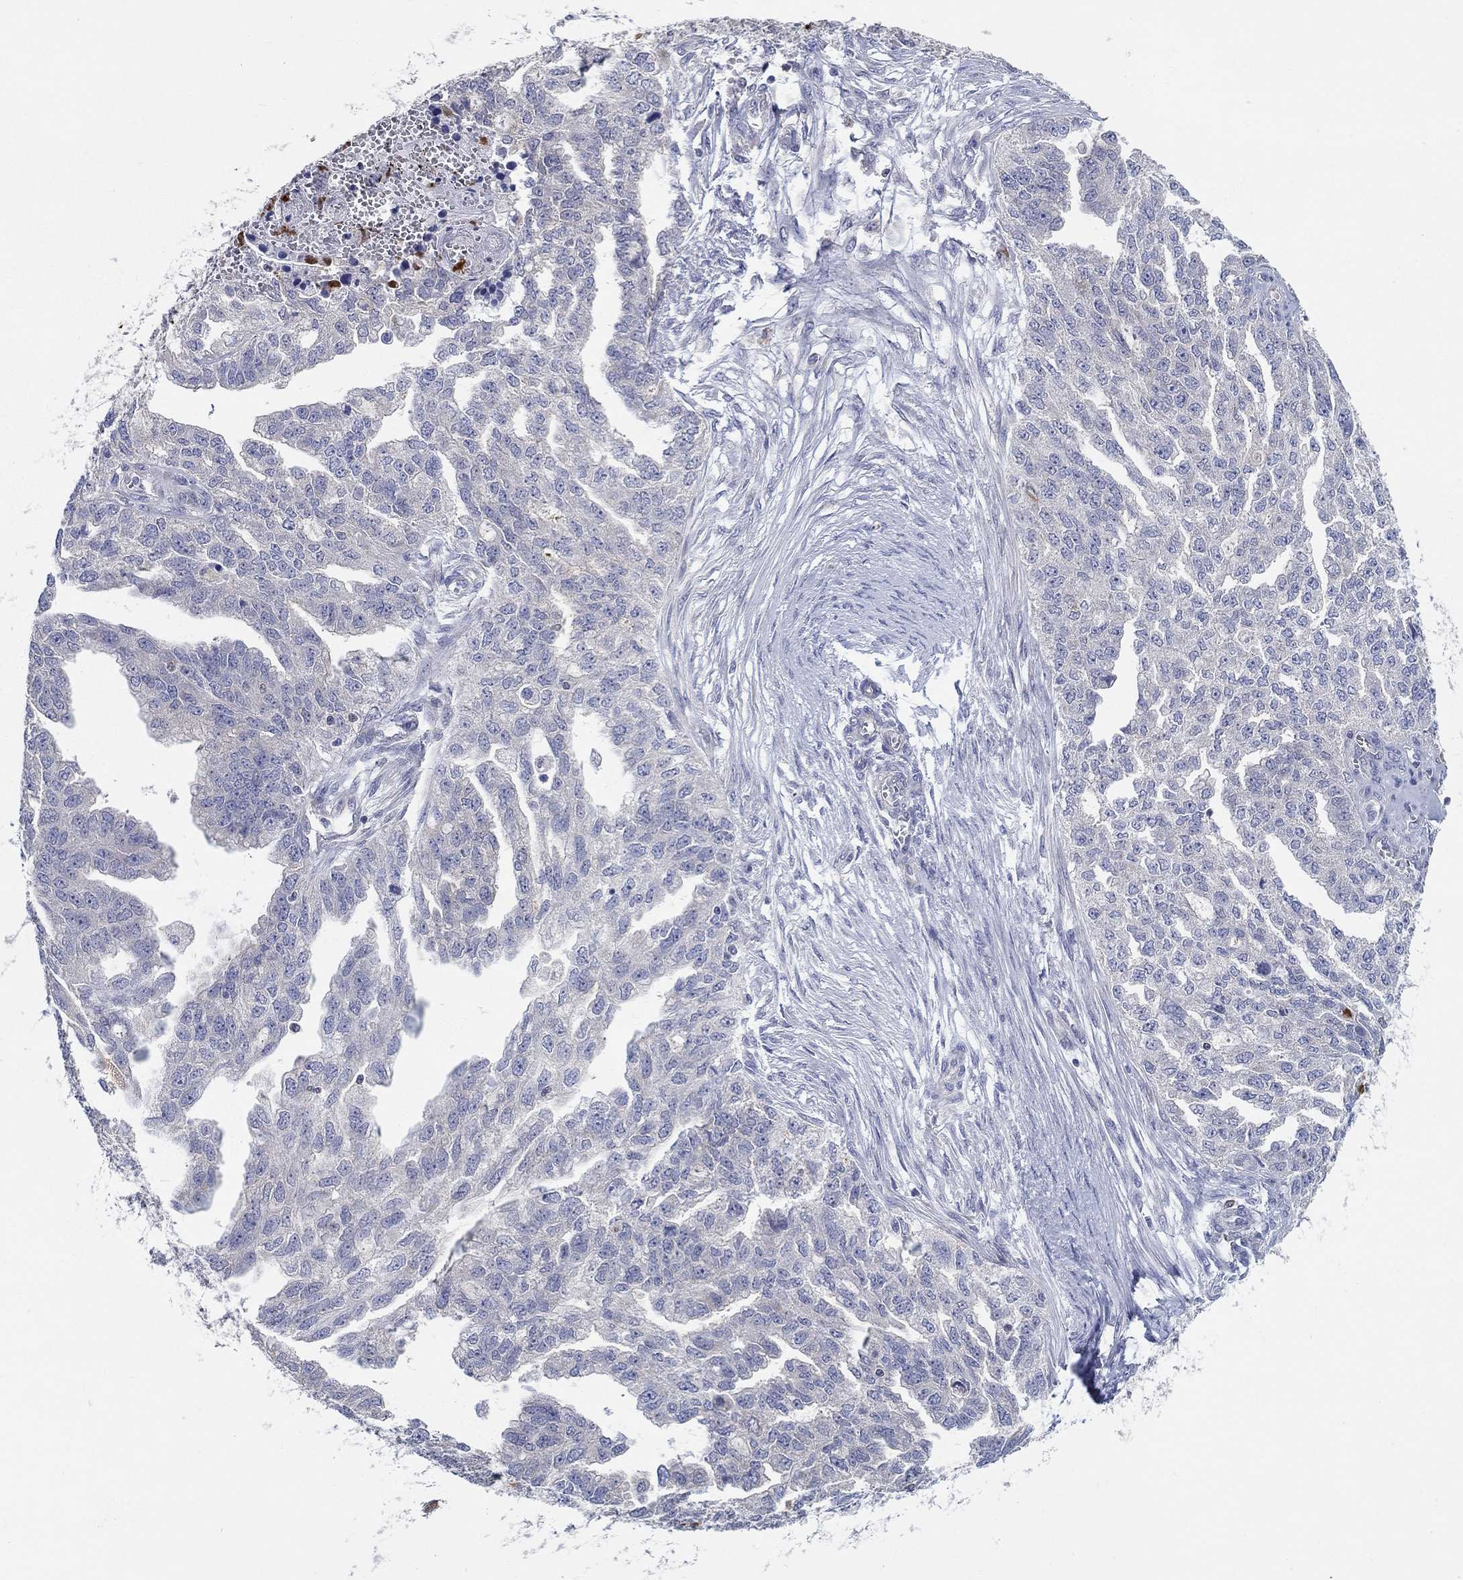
{"staining": {"intensity": "negative", "quantity": "none", "location": "none"}, "tissue": "ovarian cancer", "cell_type": "Tumor cells", "image_type": "cancer", "snomed": [{"axis": "morphology", "description": "Cystadenocarcinoma, serous, NOS"}, {"axis": "topography", "description": "Ovary"}], "caption": "This histopathology image is of ovarian serous cystadenocarcinoma stained with immunohistochemistry to label a protein in brown with the nuclei are counter-stained blue. There is no positivity in tumor cells. Nuclei are stained in blue.", "gene": "ERMP1", "patient": {"sex": "female", "age": 51}}